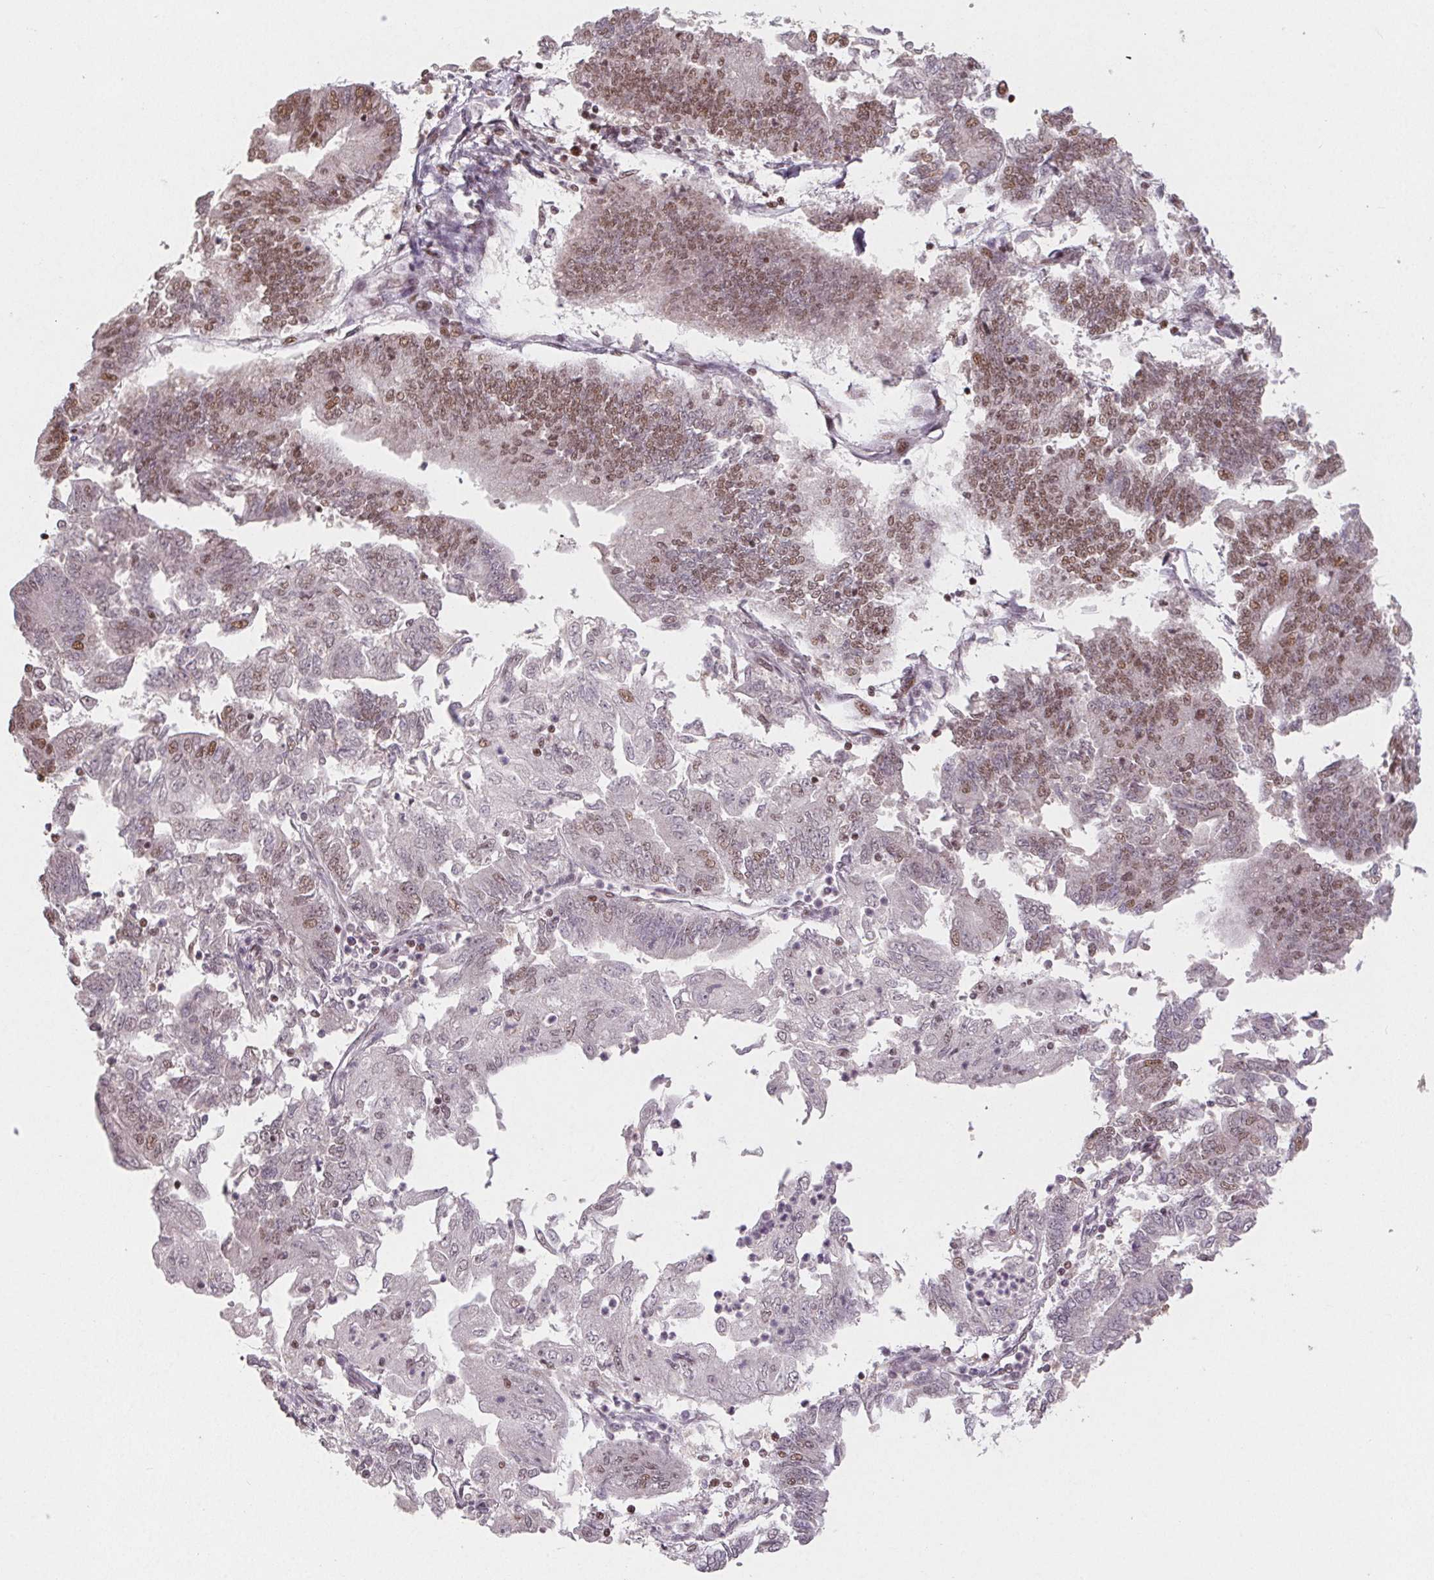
{"staining": {"intensity": "moderate", "quantity": "25%-75%", "location": "nuclear"}, "tissue": "endometrial cancer", "cell_type": "Tumor cells", "image_type": "cancer", "snomed": [{"axis": "morphology", "description": "Adenocarcinoma, NOS"}, {"axis": "topography", "description": "Endometrium"}], "caption": "IHC micrograph of adenocarcinoma (endometrial) stained for a protein (brown), which shows medium levels of moderate nuclear positivity in approximately 25%-75% of tumor cells.", "gene": "KMT2A", "patient": {"sex": "female", "age": 70}}